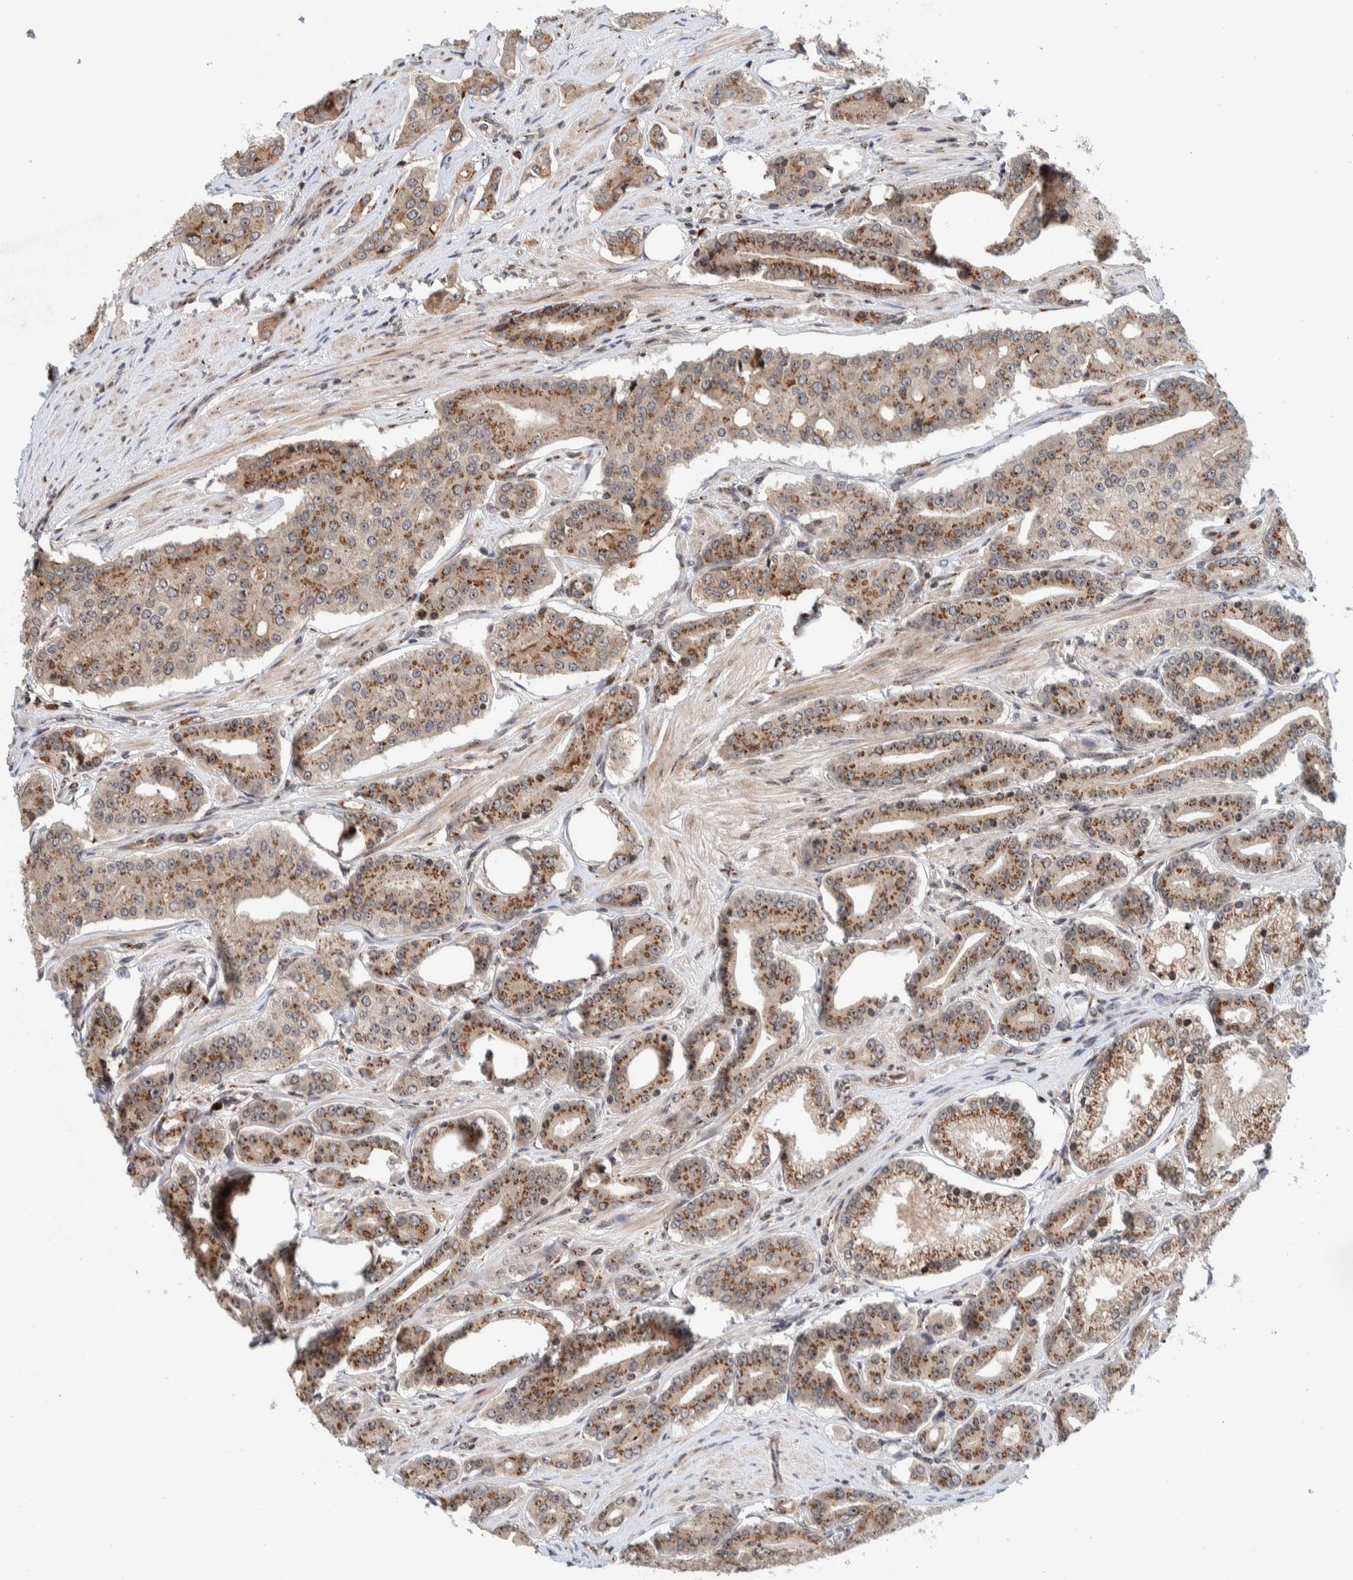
{"staining": {"intensity": "moderate", "quantity": ">75%", "location": "cytoplasmic/membranous"}, "tissue": "prostate cancer", "cell_type": "Tumor cells", "image_type": "cancer", "snomed": [{"axis": "morphology", "description": "Adenocarcinoma, High grade"}, {"axis": "topography", "description": "Prostate"}], "caption": "This image demonstrates prostate adenocarcinoma (high-grade) stained with immunohistochemistry (IHC) to label a protein in brown. The cytoplasmic/membranous of tumor cells show moderate positivity for the protein. Nuclei are counter-stained blue.", "gene": "CCDC182", "patient": {"sex": "male", "age": 71}}